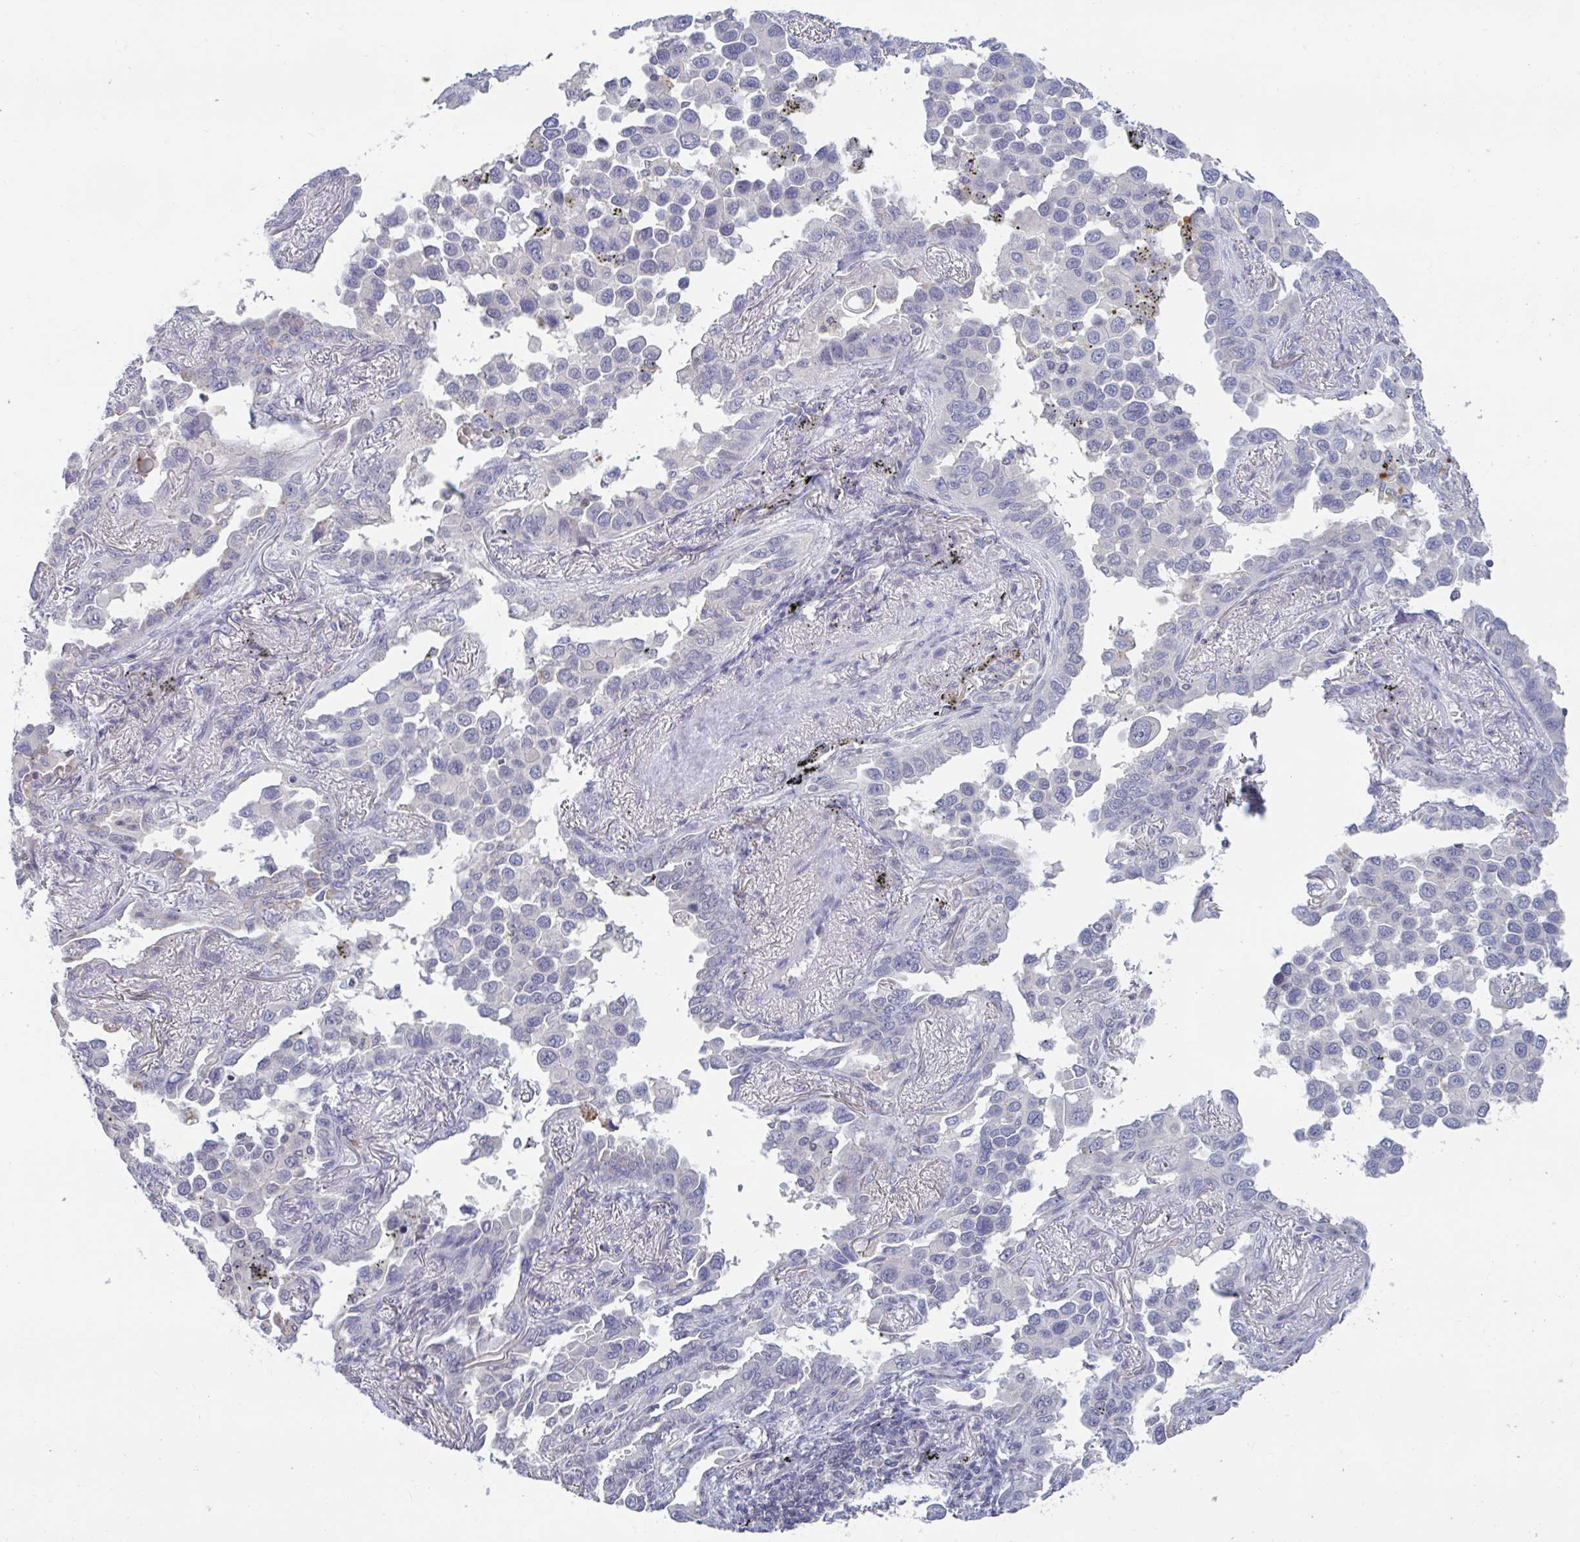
{"staining": {"intensity": "negative", "quantity": "none", "location": "none"}, "tissue": "lung cancer", "cell_type": "Tumor cells", "image_type": "cancer", "snomed": [{"axis": "morphology", "description": "Adenocarcinoma, NOS"}, {"axis": "topography", "description": "Lung"}], "caption": "Immunohistochemical staining of lung cancer (adenocarcinoma) demonstrates no significant staining in tumor cells.", "gene": "ARPP19", "patient": {"sex": "male", "age": 67}}